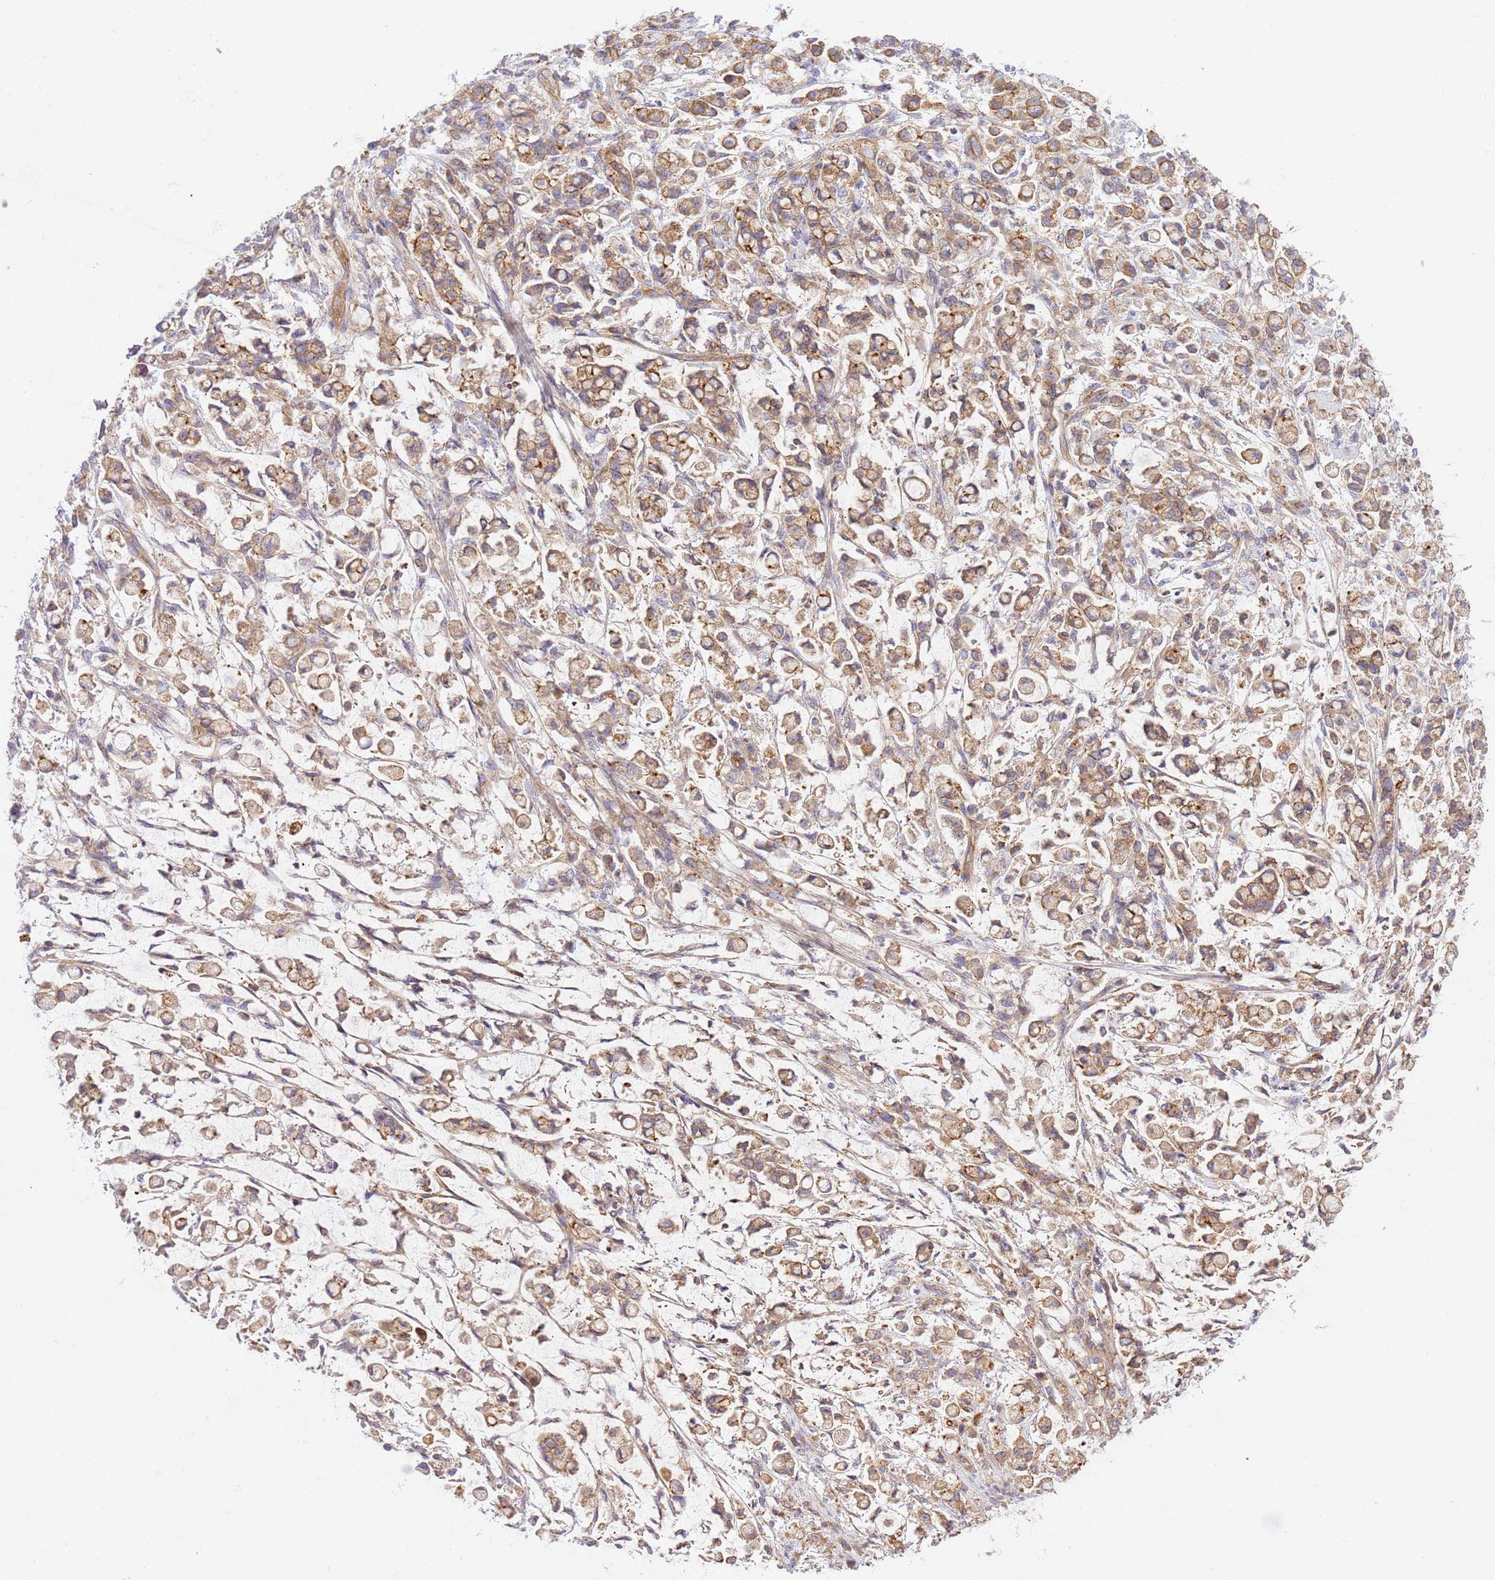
{"staining": {"intensity": "weak", "quantity": "25%-75%", "location": "cytoplasmic/membranous"}, "tissue": "stomach cancer", "cell_type": "Tumor cells", "image_type": "cancer", "snomed": [{"axis": "morphology", "description": "Adenocarcinoma, NOS"}, {"axis": "topography", "description": "Stomach"}], "caption": "DAB (3,3'-diaminobenzidine) immunohistochemical staining of human adenocarcinoma (stomach) demonstrates weak cytoplasmic/membranous protein expression in approximately 25%-75% of tumor cells. The staining is performed using DAB brown chromogen to label protein expression. The nuclei are counter-stained blue using hematoxylin.", "gene": "EFCAB8", "patient": {"sex": "female", "age": 60}}